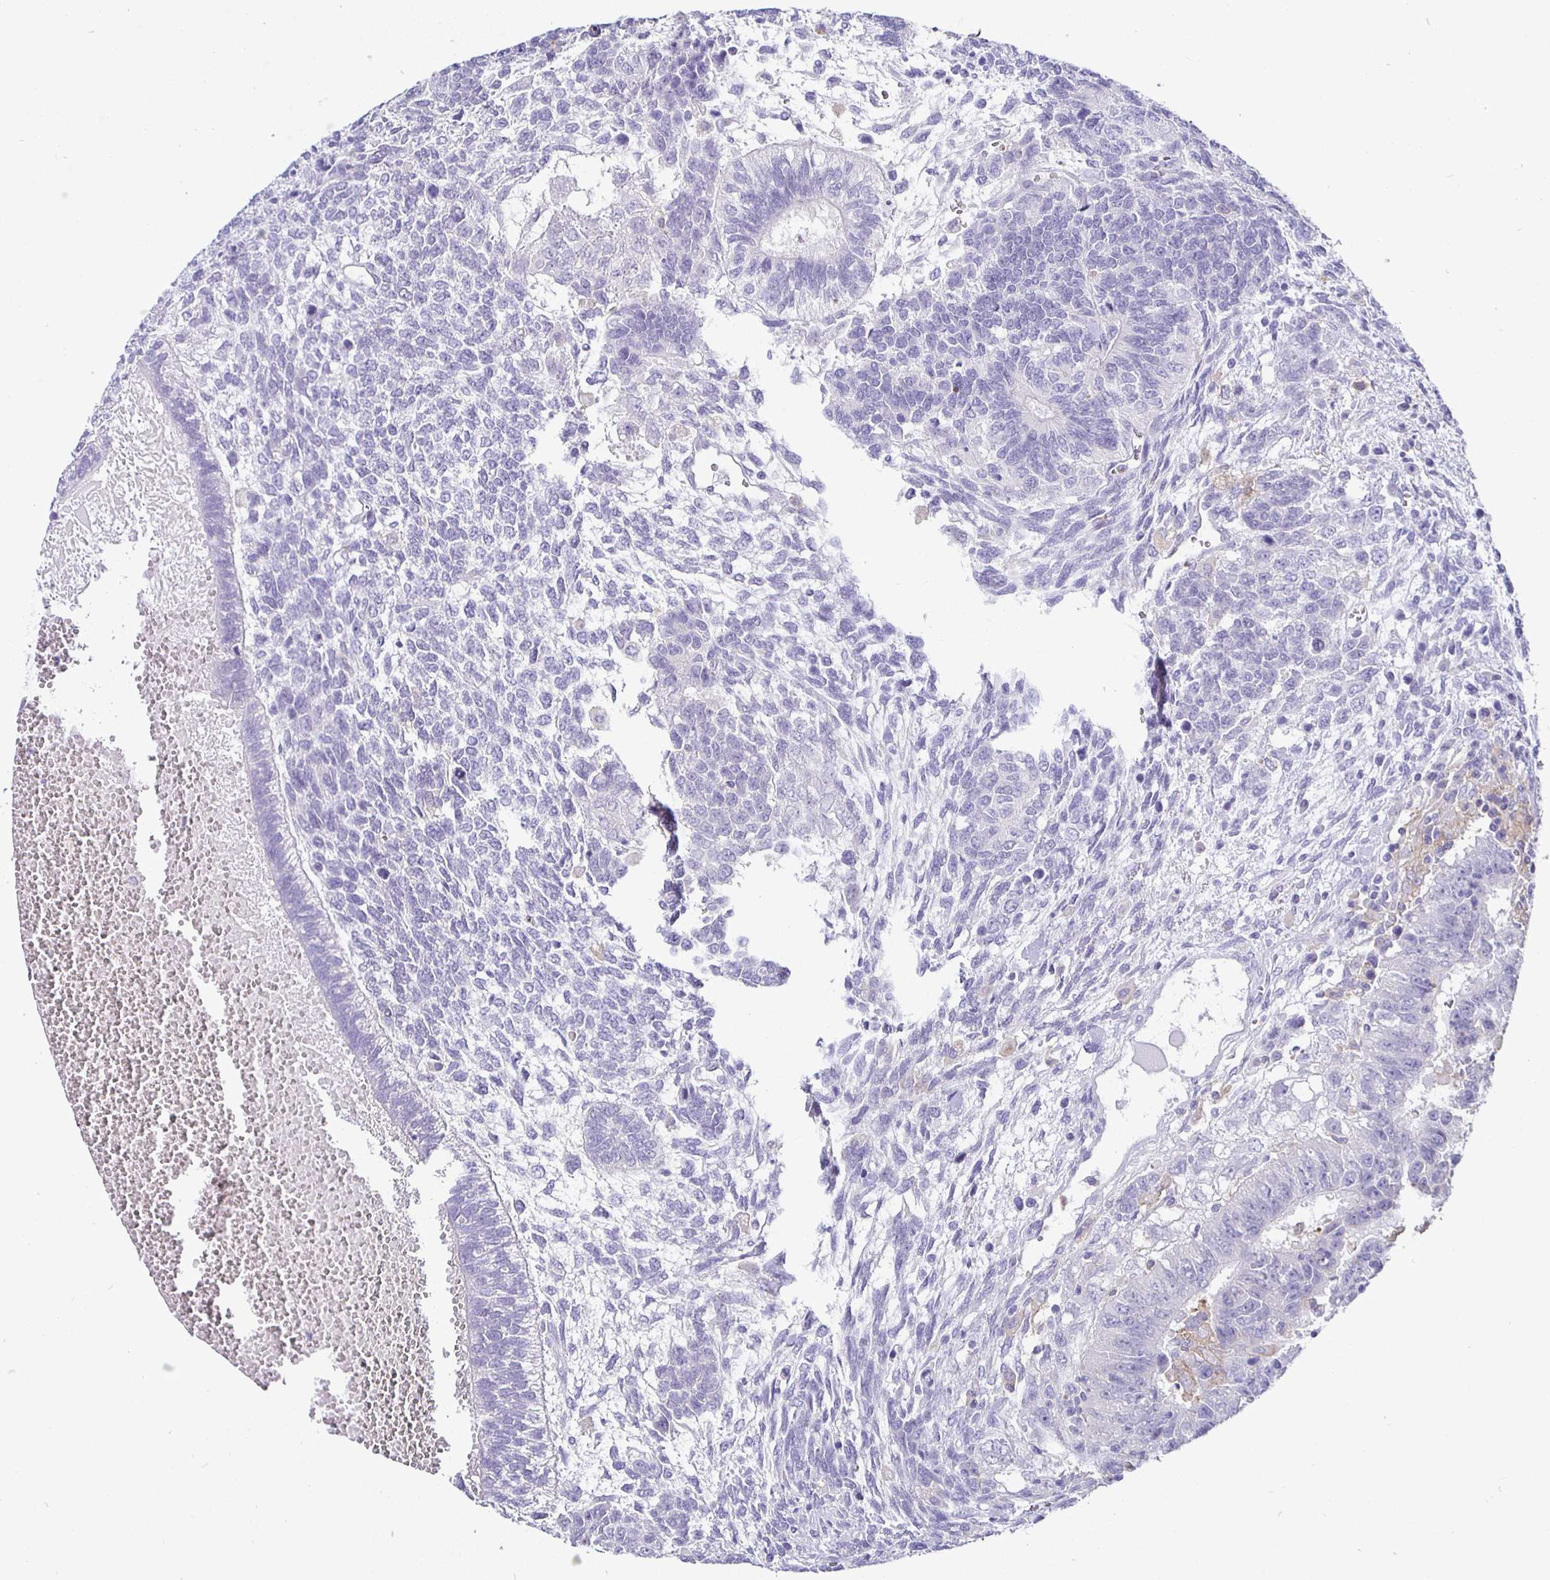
{"staining": {"intensity": "negative", "quantity": "none", "location": "none"}, "tissue": "testis cancer", "cell_type": "Tumor cells", "image_type": "cancer", "snomed": [{"axis": "morphology", "description": "Normal tissue, NOS"}, {"axis": "morphology", "description": "Carcinoma, Embryonal, NOS"}, {"axis": "topography", "description": "Testis"}, {"axis": "topography", "description": "Epididymis"}], "caption": "Immunohistochemical staining of testis cancer displays no significant positivity in tumor cells. (DAB (3,3'-diaminobenzidine) immunohistochemistry (IHC), high magnification).", "gene": "SIRPA", "patient": {"sex": "male", "age": 23}}